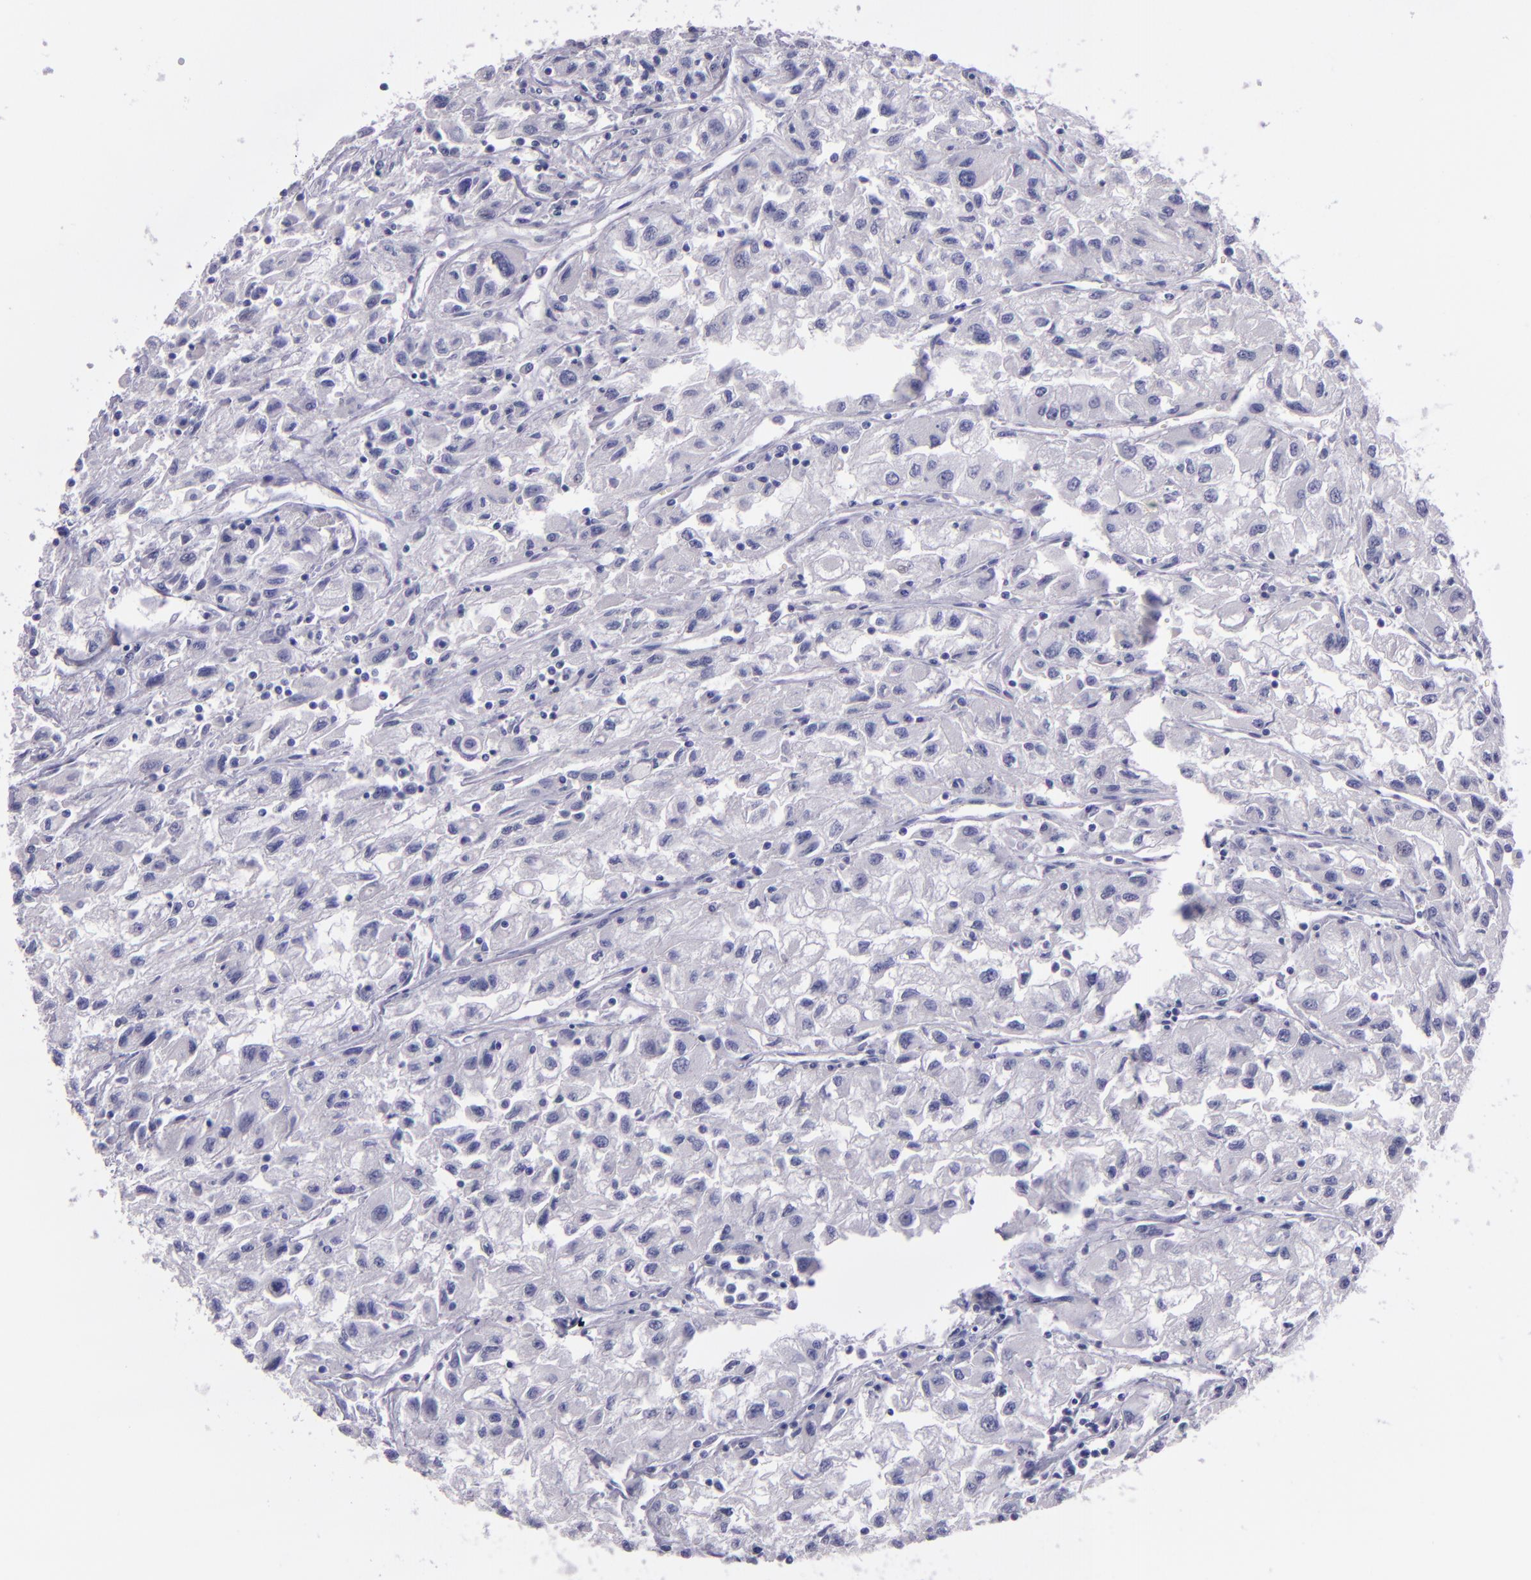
{"staining": {"intensity": "negative", "quantity": "none", "location": "none"}, "tissue": "renal cancer", "cell_type": "Tumor cells", "image_type": "cancer", "snomed": [{"axis": "morphology", "description": "Adenocarcinoma, NOS"}, {"axis": "topography", "description": "Kidney"}], "caption": "Immunohistochemical staining of human renal cancer demonstrates no significant positivity in tumor cells.", "gene": "TNNT3", "patient": {"sex": "male", "age": 59}}